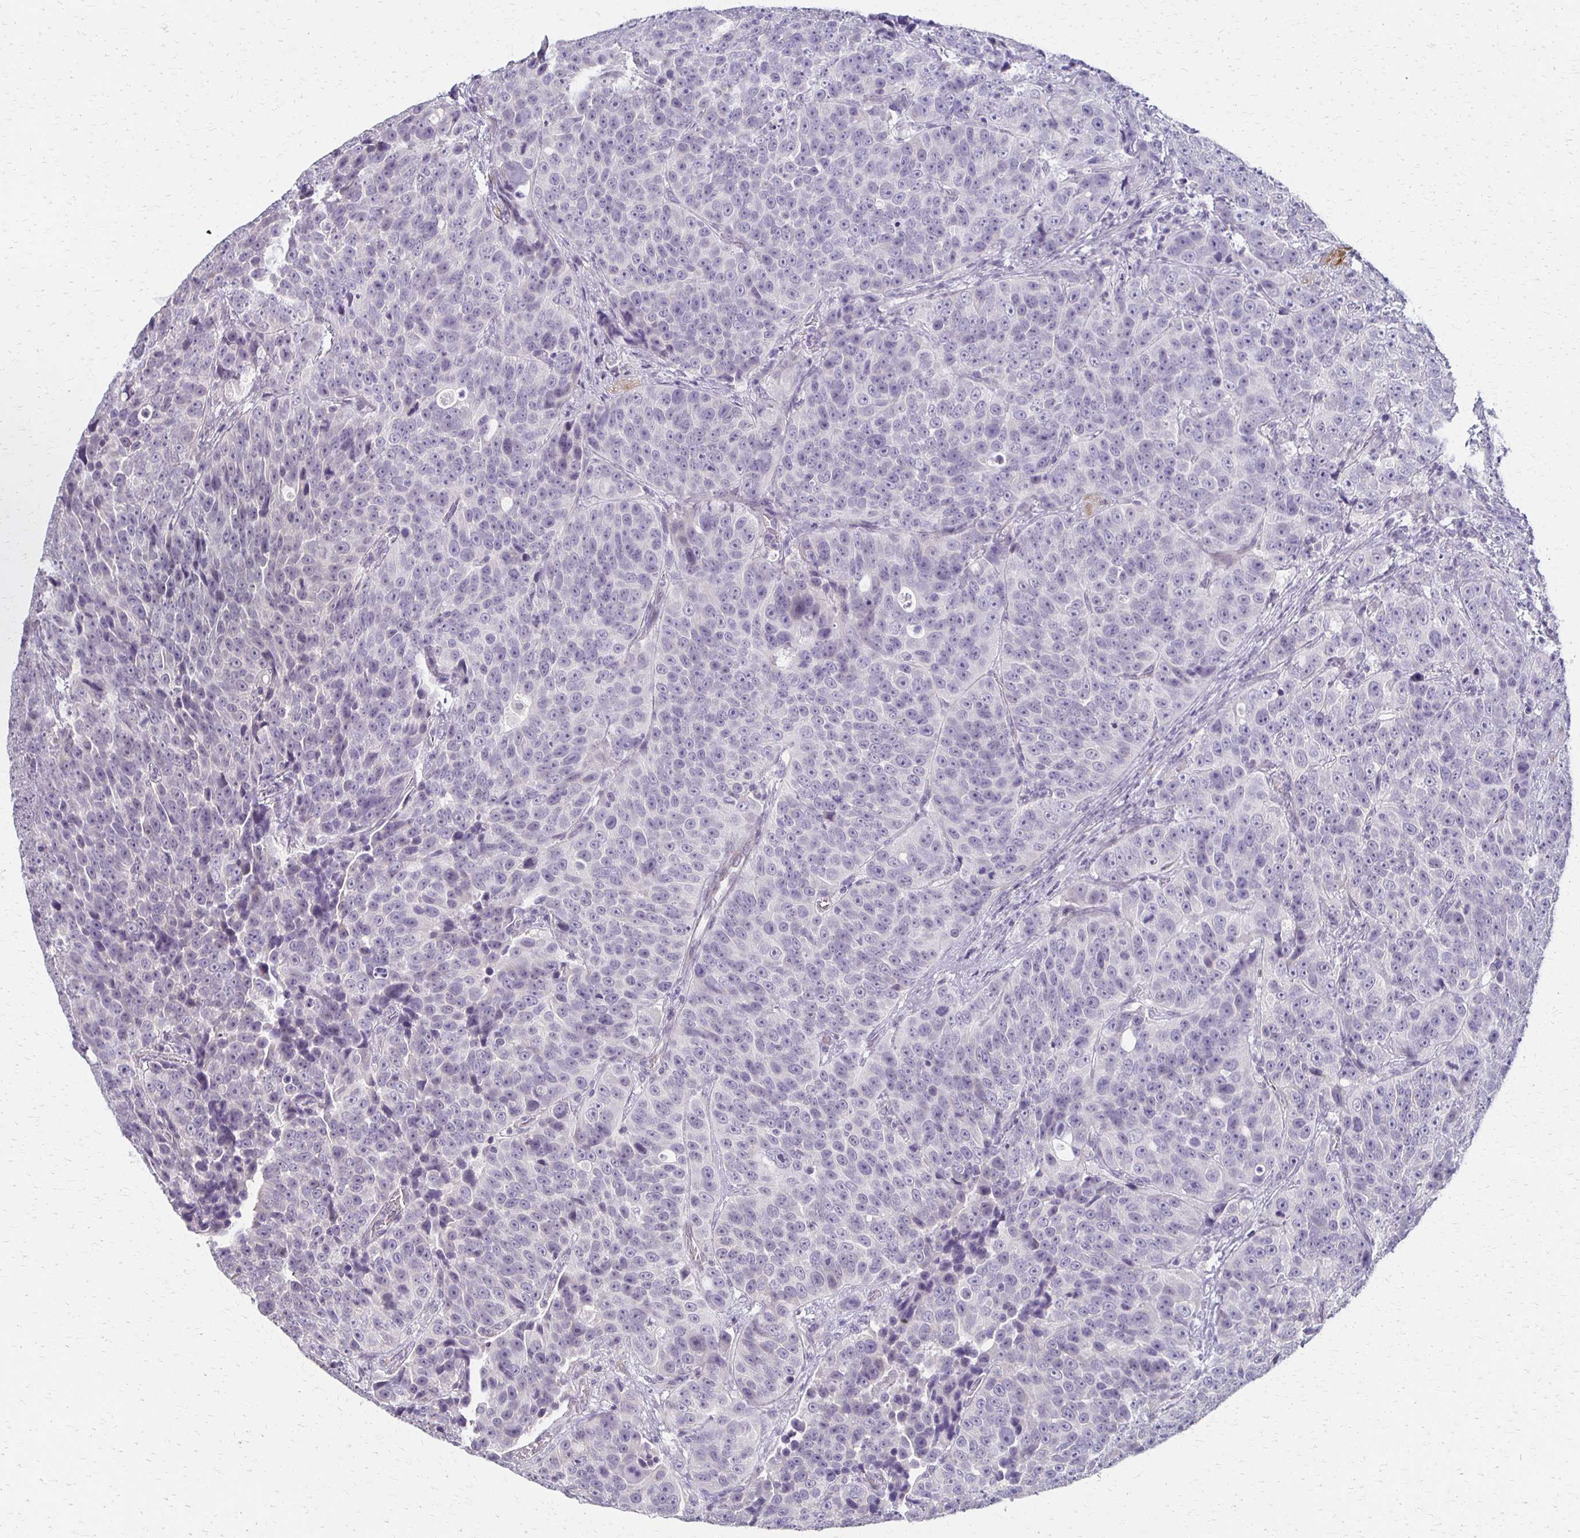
{"staining": {"intensity": "negative", "quantity": "none", "location": "none"}, "tissue": "urothelial cancer", "cell_type": "Tumor cells", "image_type": "cancer", "snomed": [{"axis": "morphology", "description": "Urothelial carcinoma, NOS"}, {"axis": "topography", "description": "Urinary bladder"}], "caption": "The image demonstrates no staining of tumor cells in transitional cell carcinoma. Nuclei are stained in blue.", "gene": "FOXO4", "patient": {"sex": "male", "age": 52}}